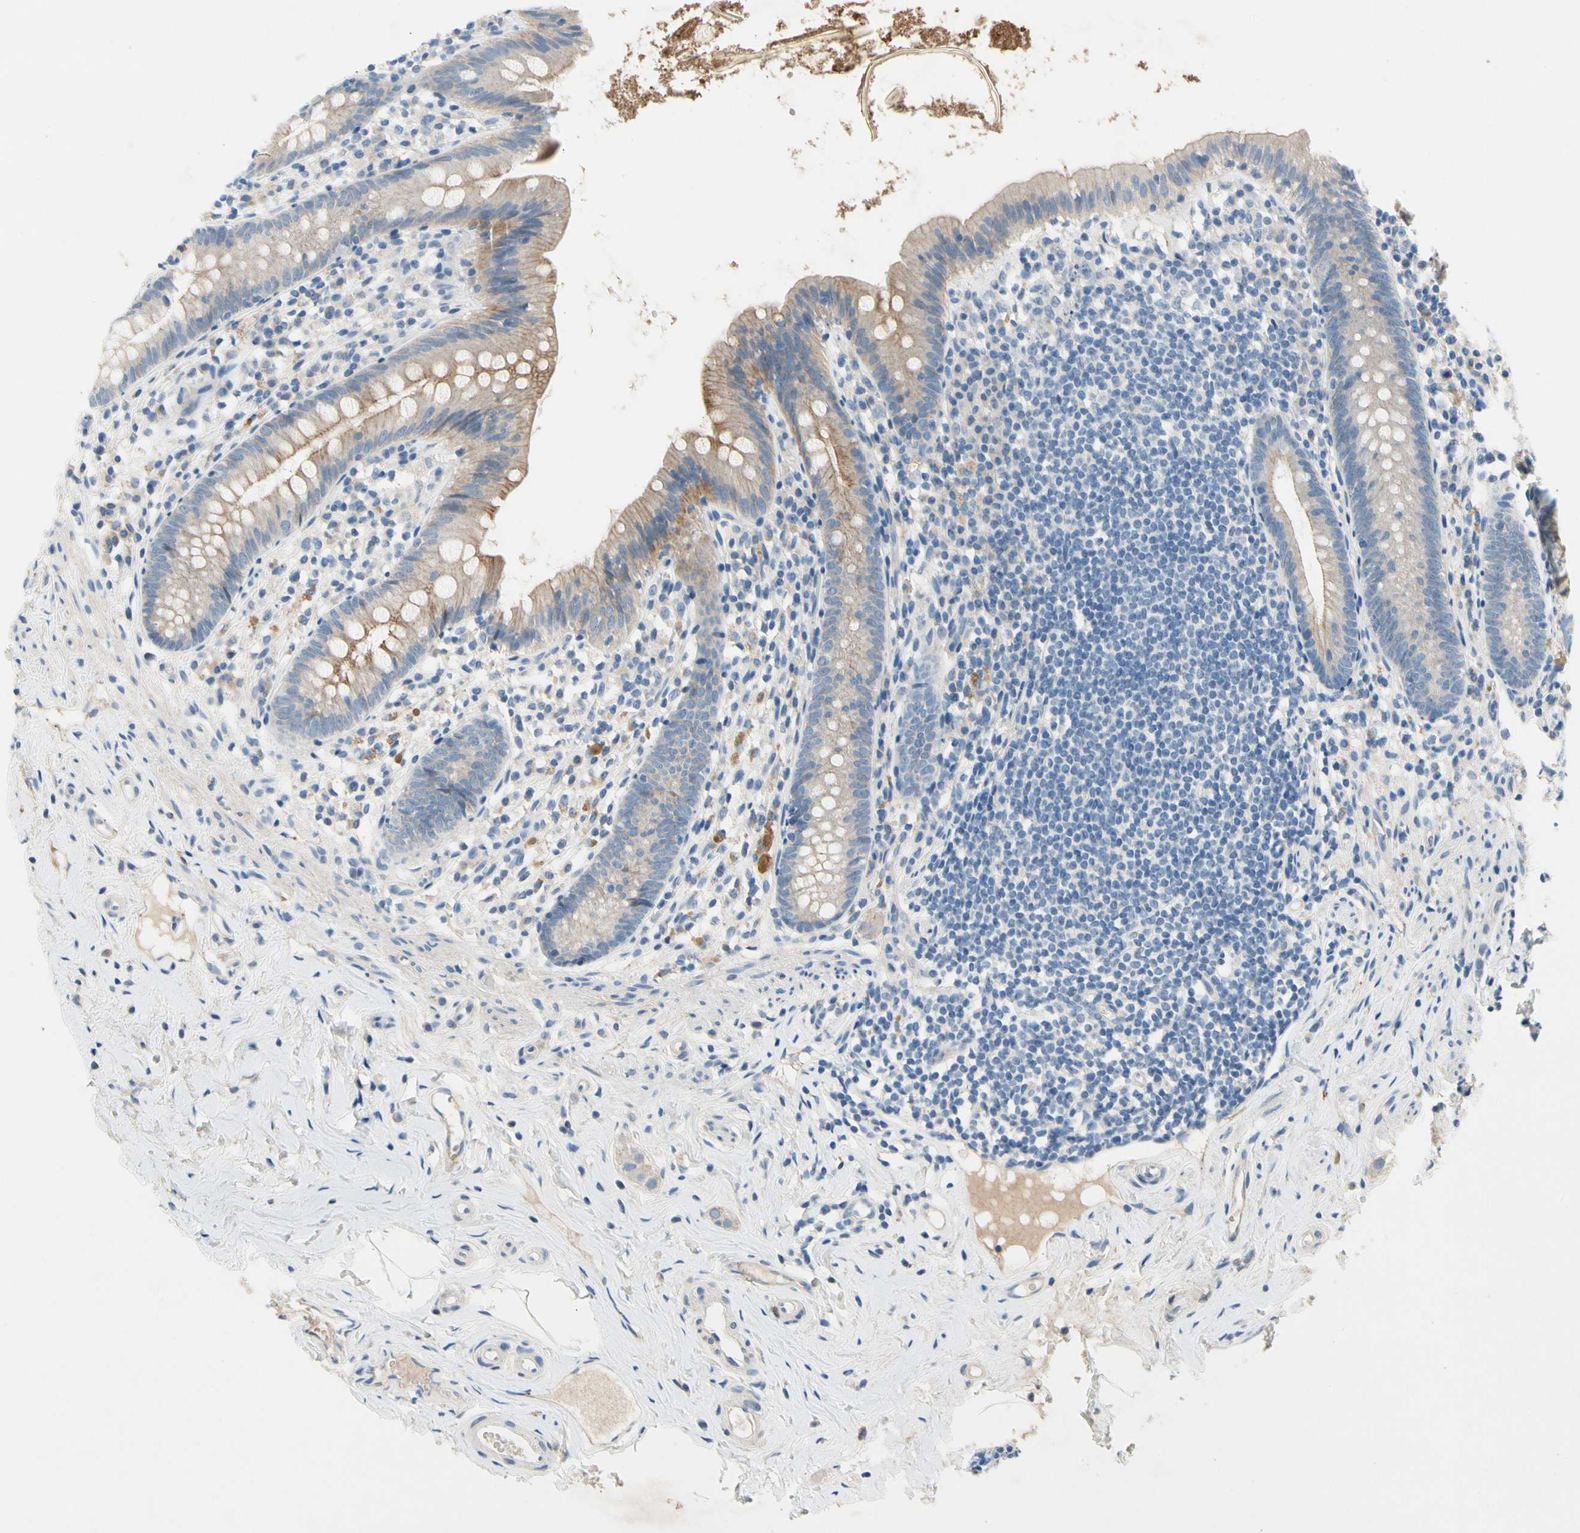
{"staining": {"intensity": "moderate", "quantity": ">75%", "location": "cytoplasmic/membranous"}, "tissue": "appendix", "cell_type": "Glandular cells", "image_type": "normal", "snomed": [{"axis": "morphology", "description": "Normal tissue, NOS"}, {"axis": "topography", "description": "Appendix"}], "caption": "Immunohistochemical staining of normal human appendix exhibits moderate cytoplasmic/membranous protein expression in approximately >75% of glandular cells.", "gene": "CA14", "patient": {"sex": "male", "age": 52}}